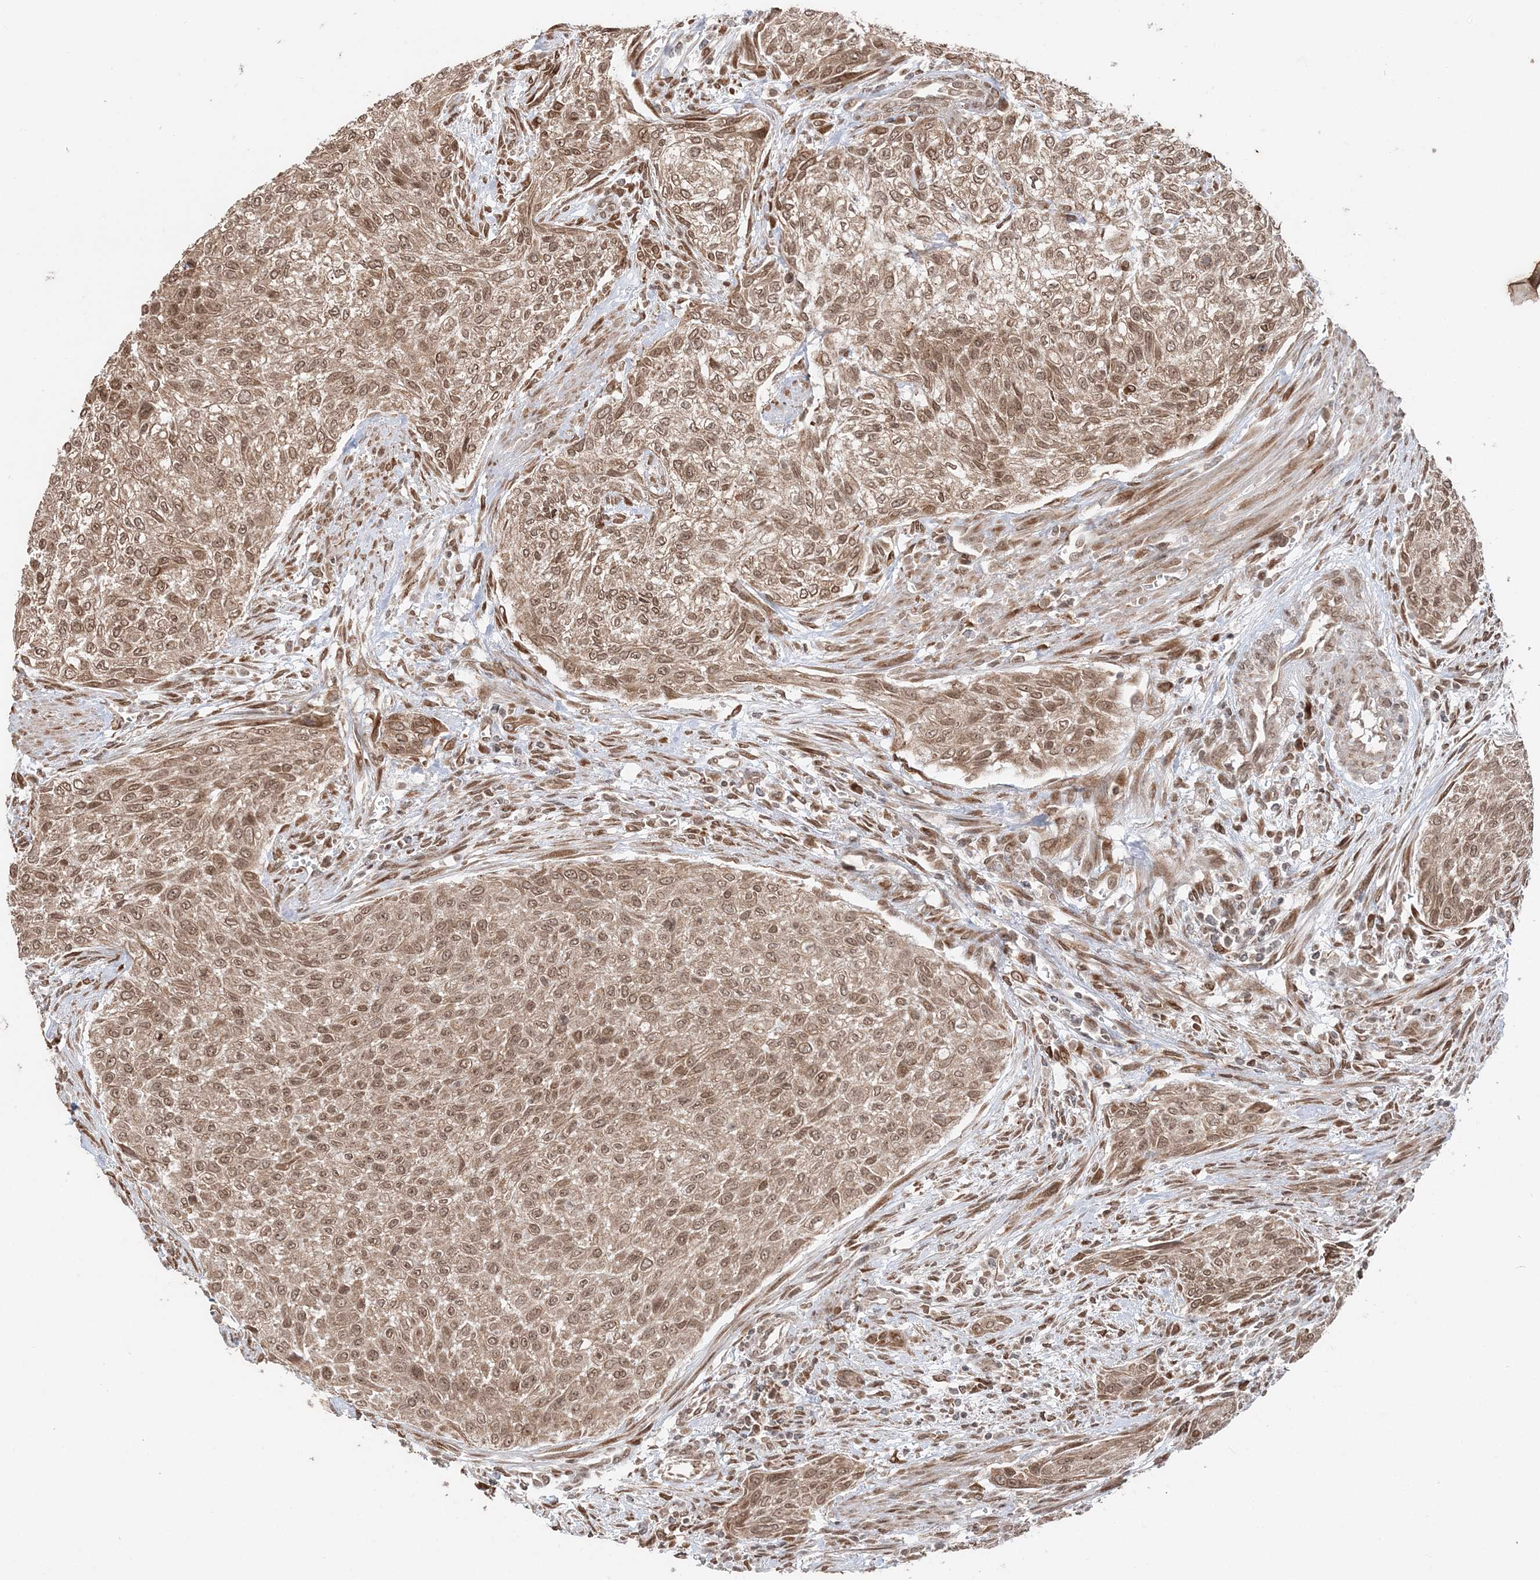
{"staining": {"intensity": "moderate", "quantity": ">75%", "location": "cytoplasmic/membranous,nuclear"}, "tissue": "urothelial cancer", "cell_type": "Tumor cells", "image_type": "cancer", "snomed": [{"axis": "morphology", "description": "Urothelial carcinoma, High grade"}, {"axis": "topography", "description": "Urinary bladder"}], "caption": "The image reveals staining of urothelial cancer, revealing moderate cytoplasmic/membranous and nuclear protein staining (brown color) within tumor cells.", "gene": "TMED10", "patient": {"sex": "male", "age": 35}}